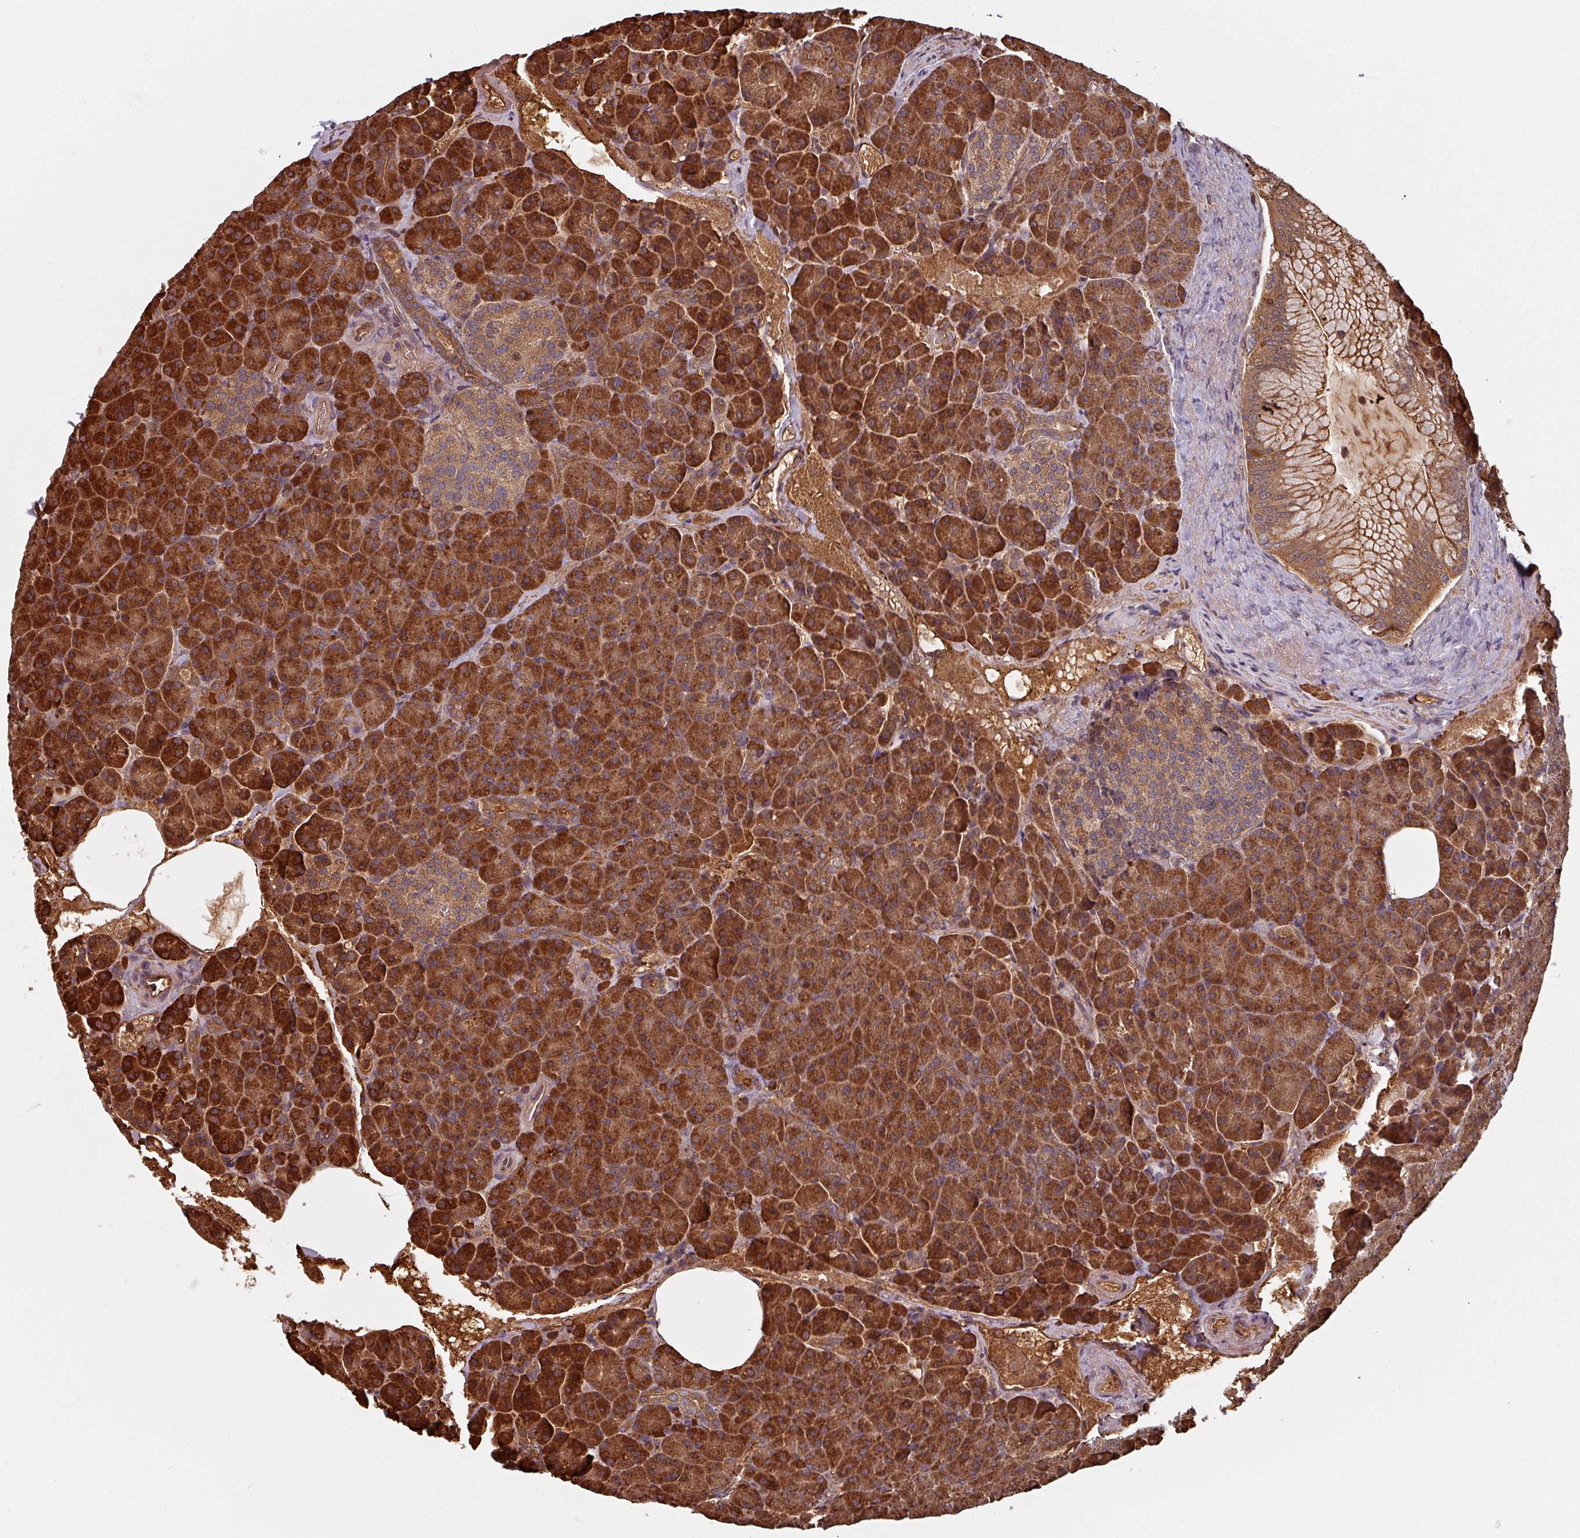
{"staining": {"intensity": "strong", "quantity": ">75%", "location": "cytoplasmic/membranous"}, "tissue": "pancreas", "cell_type": "Exocrine glandular cells", "image_type": "normal", "snomed": [{"axis": "morphology", "description": "Normal tissue, NOS"}, {"axis": "topography", "description": "Pancreas"}], "caption": "Approximately >75% of exocrine glandular cells in normal pancreas demonstrate strong cytoplasmic/membranous protein expression as visualized by brown immunohistochemical staining.", "gene": "EID1", "patient": {"sex": "female", "age": 74}}